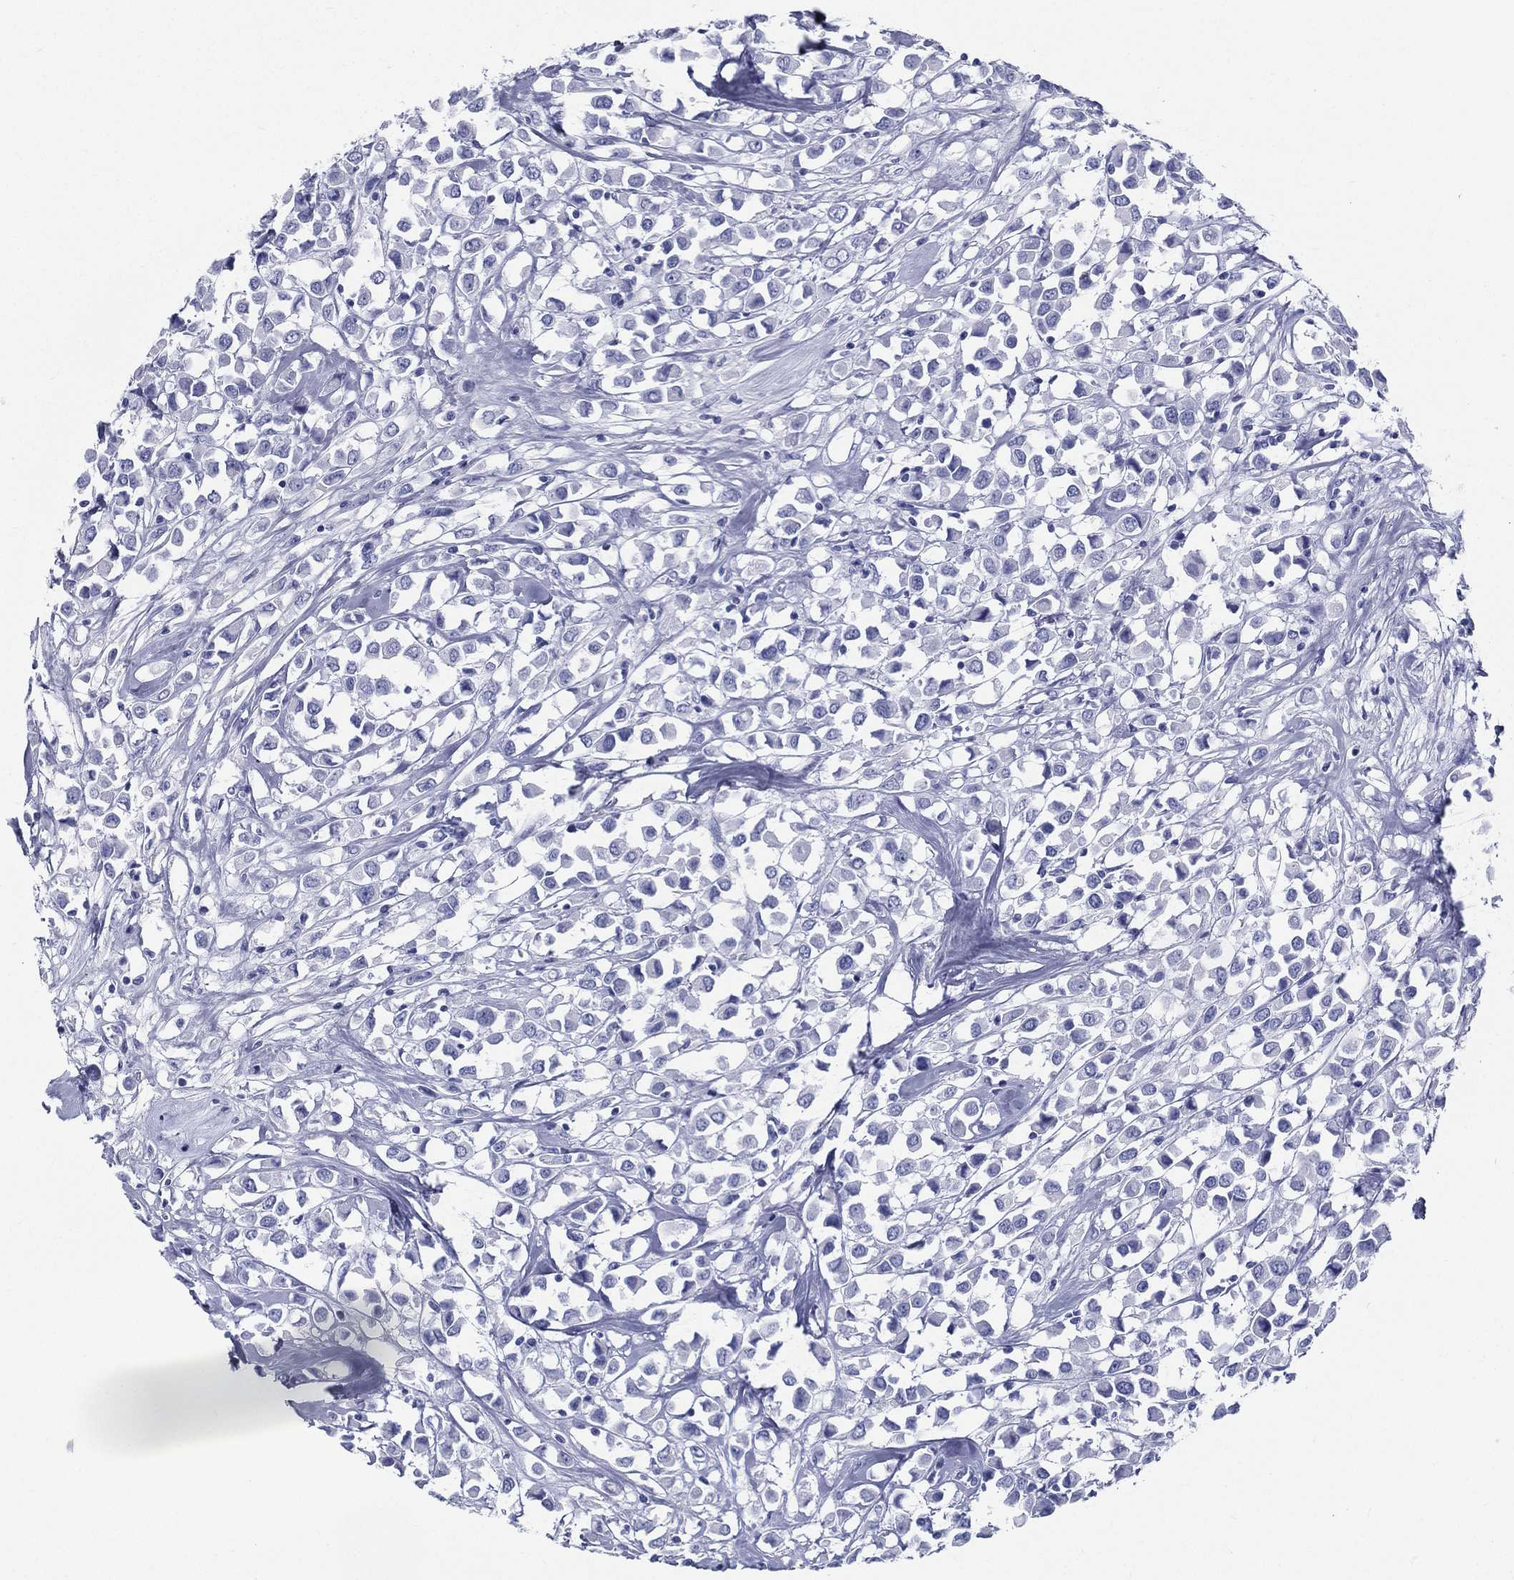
{"staining": {"intensity": "negative", "quantity": "none", "location": "none"}, "tissue": "breast cancer", "cell_type": "Tumor cells", "image_type": "cancer", "snomed": [{"axis": "morphology", "description": "Duct carcinoma"}, {"axis": "topography", "description": "Breast"}], "caption": "This histopathology image is of invasive ductal carcinoma (breast) stained with immunohistochemistry to label a protein in brown with the nuclei are counter-stained blue. There is no expression in tumor cells.", "gene": "RSPH4A", "patient": {"sex": "female", "age": 61}}